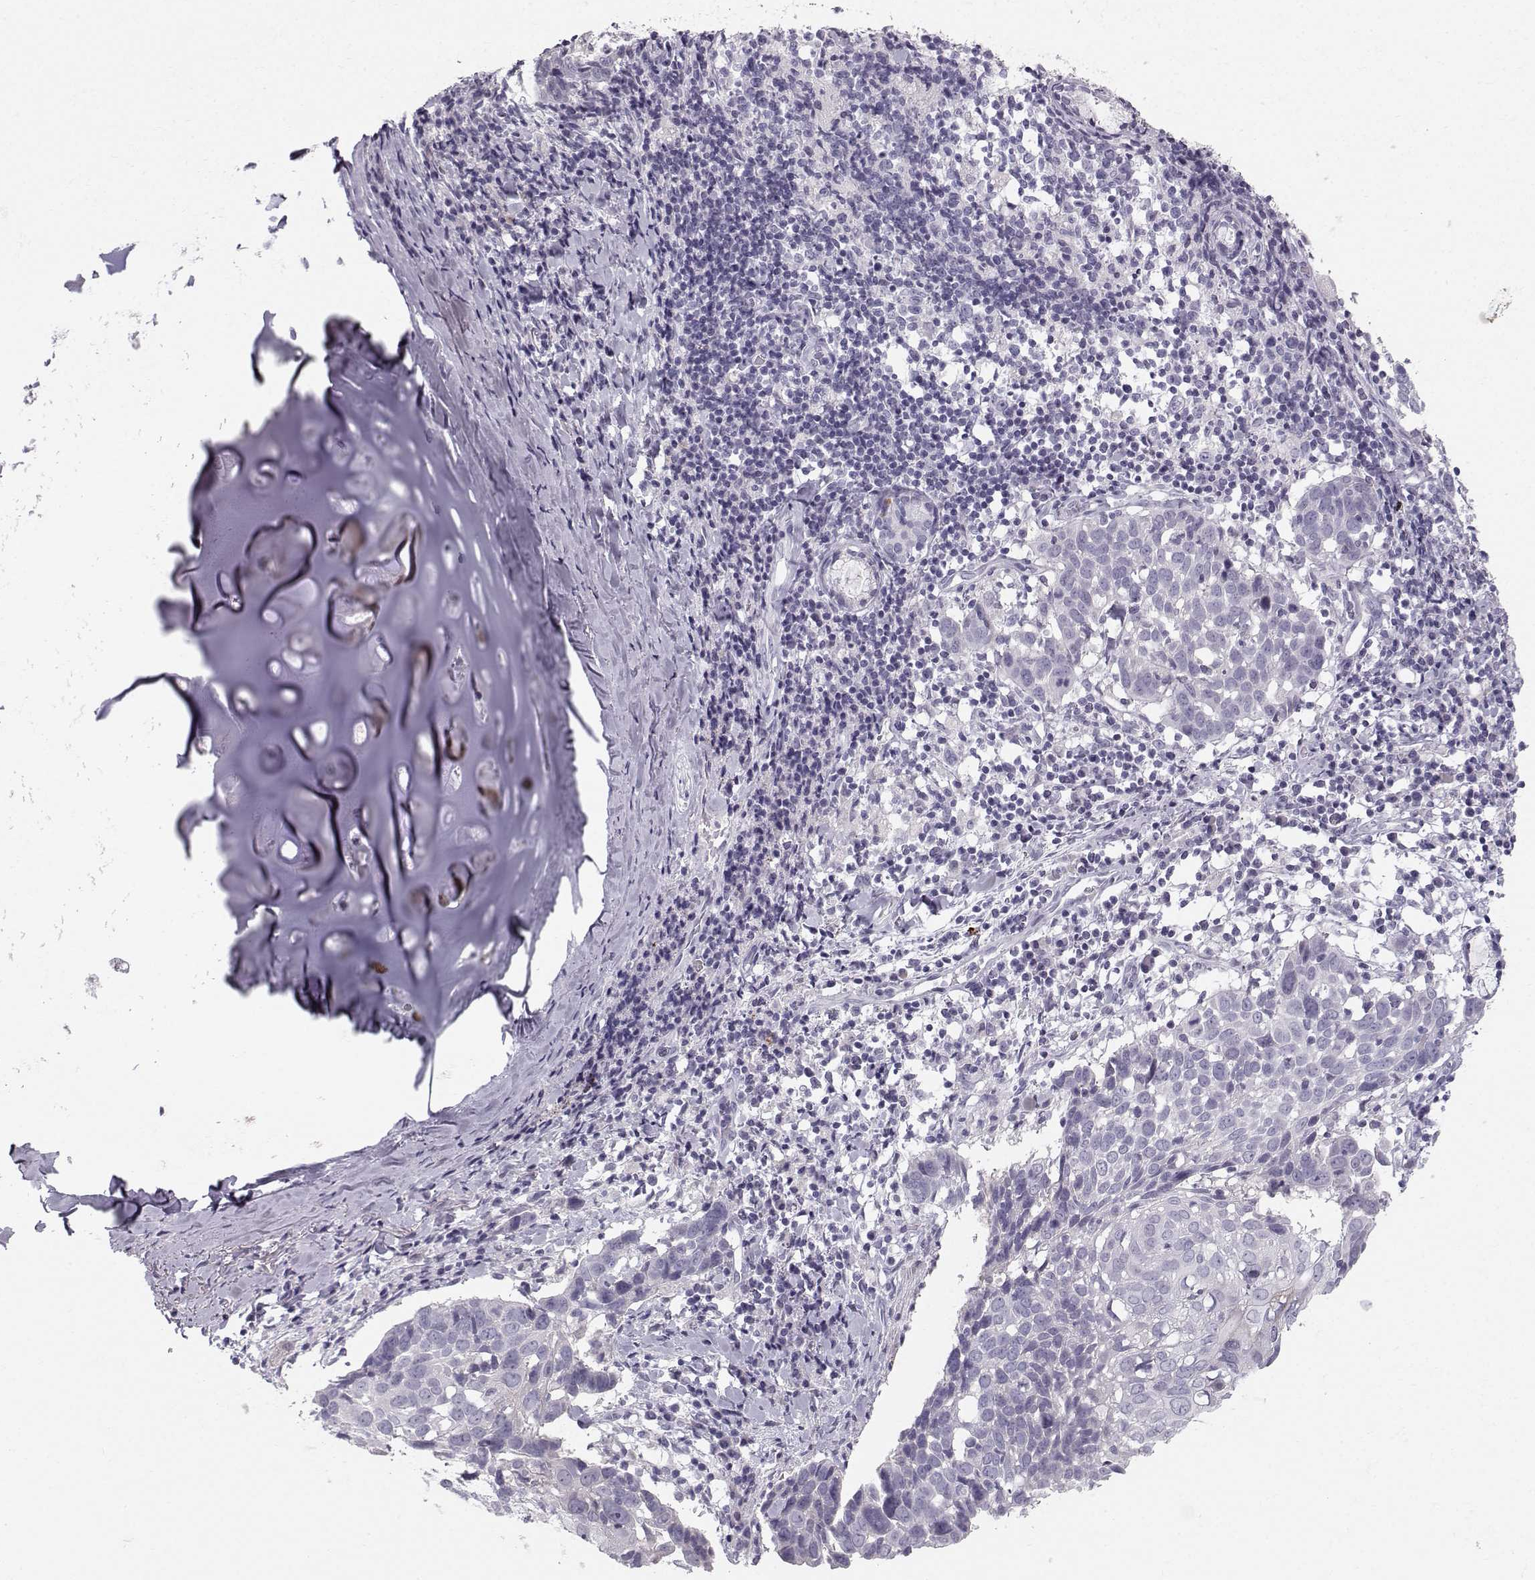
{"staining": {"intensity": "negative", "quantity": "none", "location": "none"}, "tissue": "lung cancer", "cell_type": "Tumor cells", "image_type": "cancer", "snomed": [{"axis": "morphology", "description": "Squamous cell carcinoma, NOS"}, {"axis": "topography", "description": "Lung"}], "caption": "Tumor cells show no significant staining in squamous cell carcinoma (lung).", "gene": "CASR", "patient": {"sex": "male", "age": 57}}